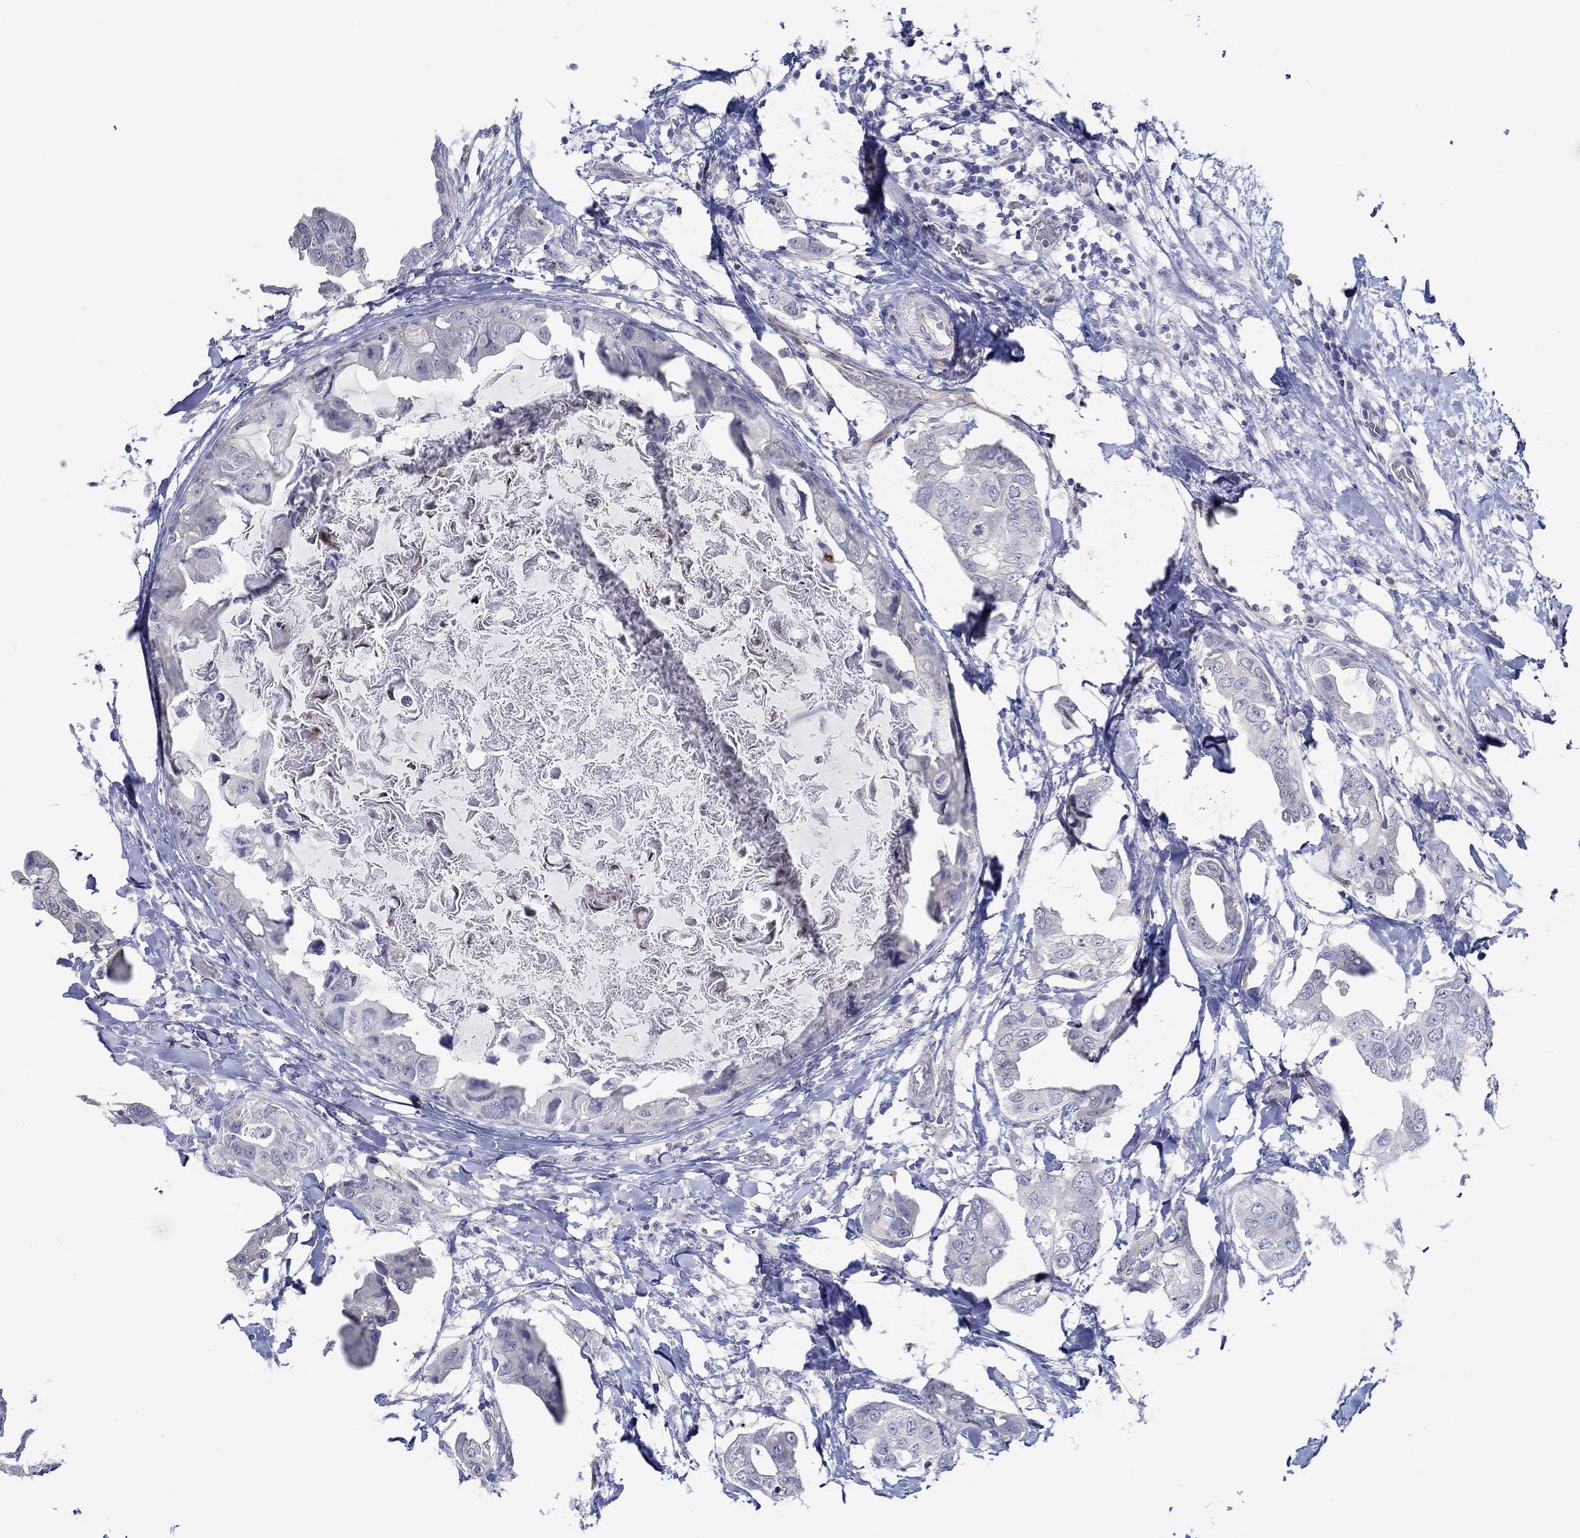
{"staining": {"intensity": "negative", "quantity": "none", "location": "none"}, "tissue": "breast cancer", "cell_type": "Tumor cells", "image_type": "cancer", "snomed": [{"axis": "morphology", "description": "Normal tissue, NOS"}, {"axis": "morphology", "description": "Duct carcinoma"}, {"axis": "topography", "description": "Breast"}], "caption": "Immunohistochemical staining of intraductal carcinoma (breast) exhibits no significant expression in tumor cells.", "gene": "GJA5", "patient": {"sex": "female", "age": 40}}